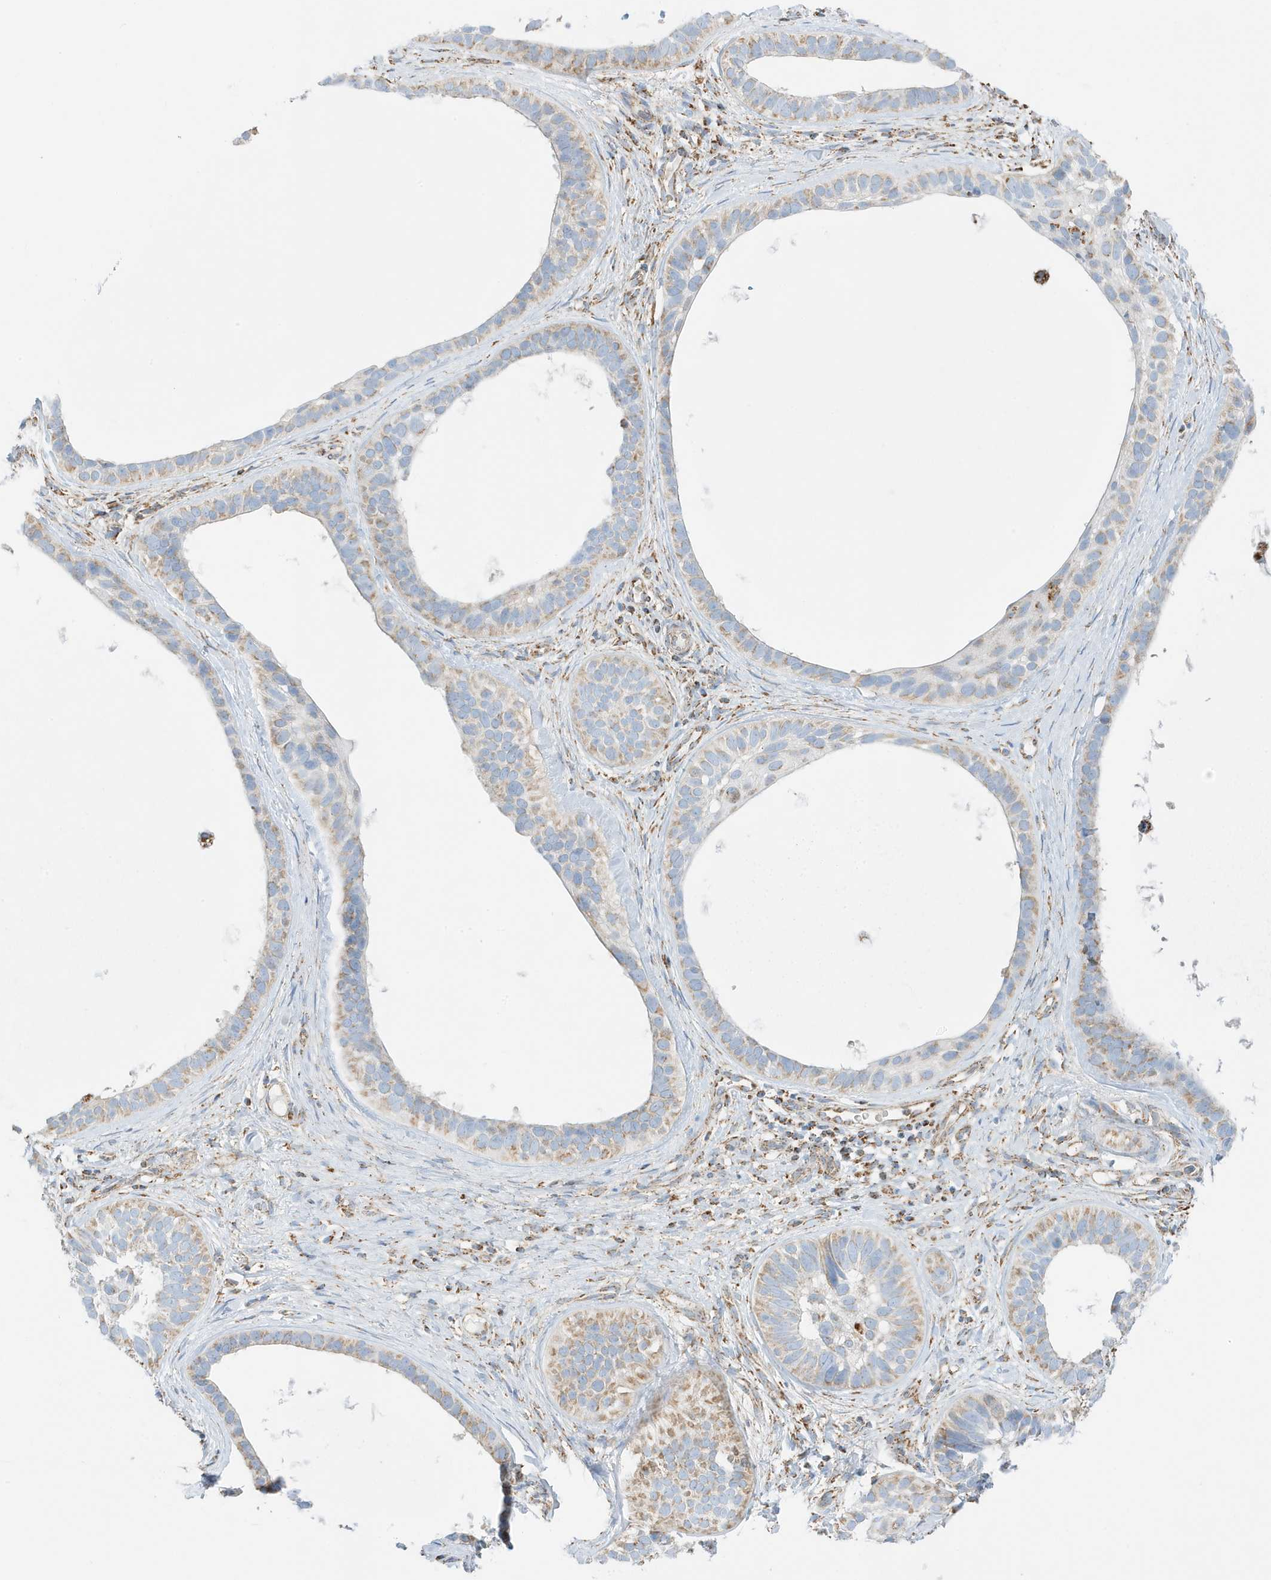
{"staining": {"intensity": "moderate", "quantity": "25%-75%", "location": "cytoplasmic/membranous"}, "tissue": "skin cancer", "cell_type": "Tumor cells", "image_type": "cancer", "snomed": [{"axis": "morphology", "description": "Basal cell carcinoma"}, {"axis": "topography", "description": "Skin"}], "caption": "Brown immunohistochemical staining in skin cancer exhibits moderate cytoplasmic/membranous expression in about 25%-75% of tumor cells.", "gene": "ATP5ME", "patient": {"sex": "male", "age": 62}}